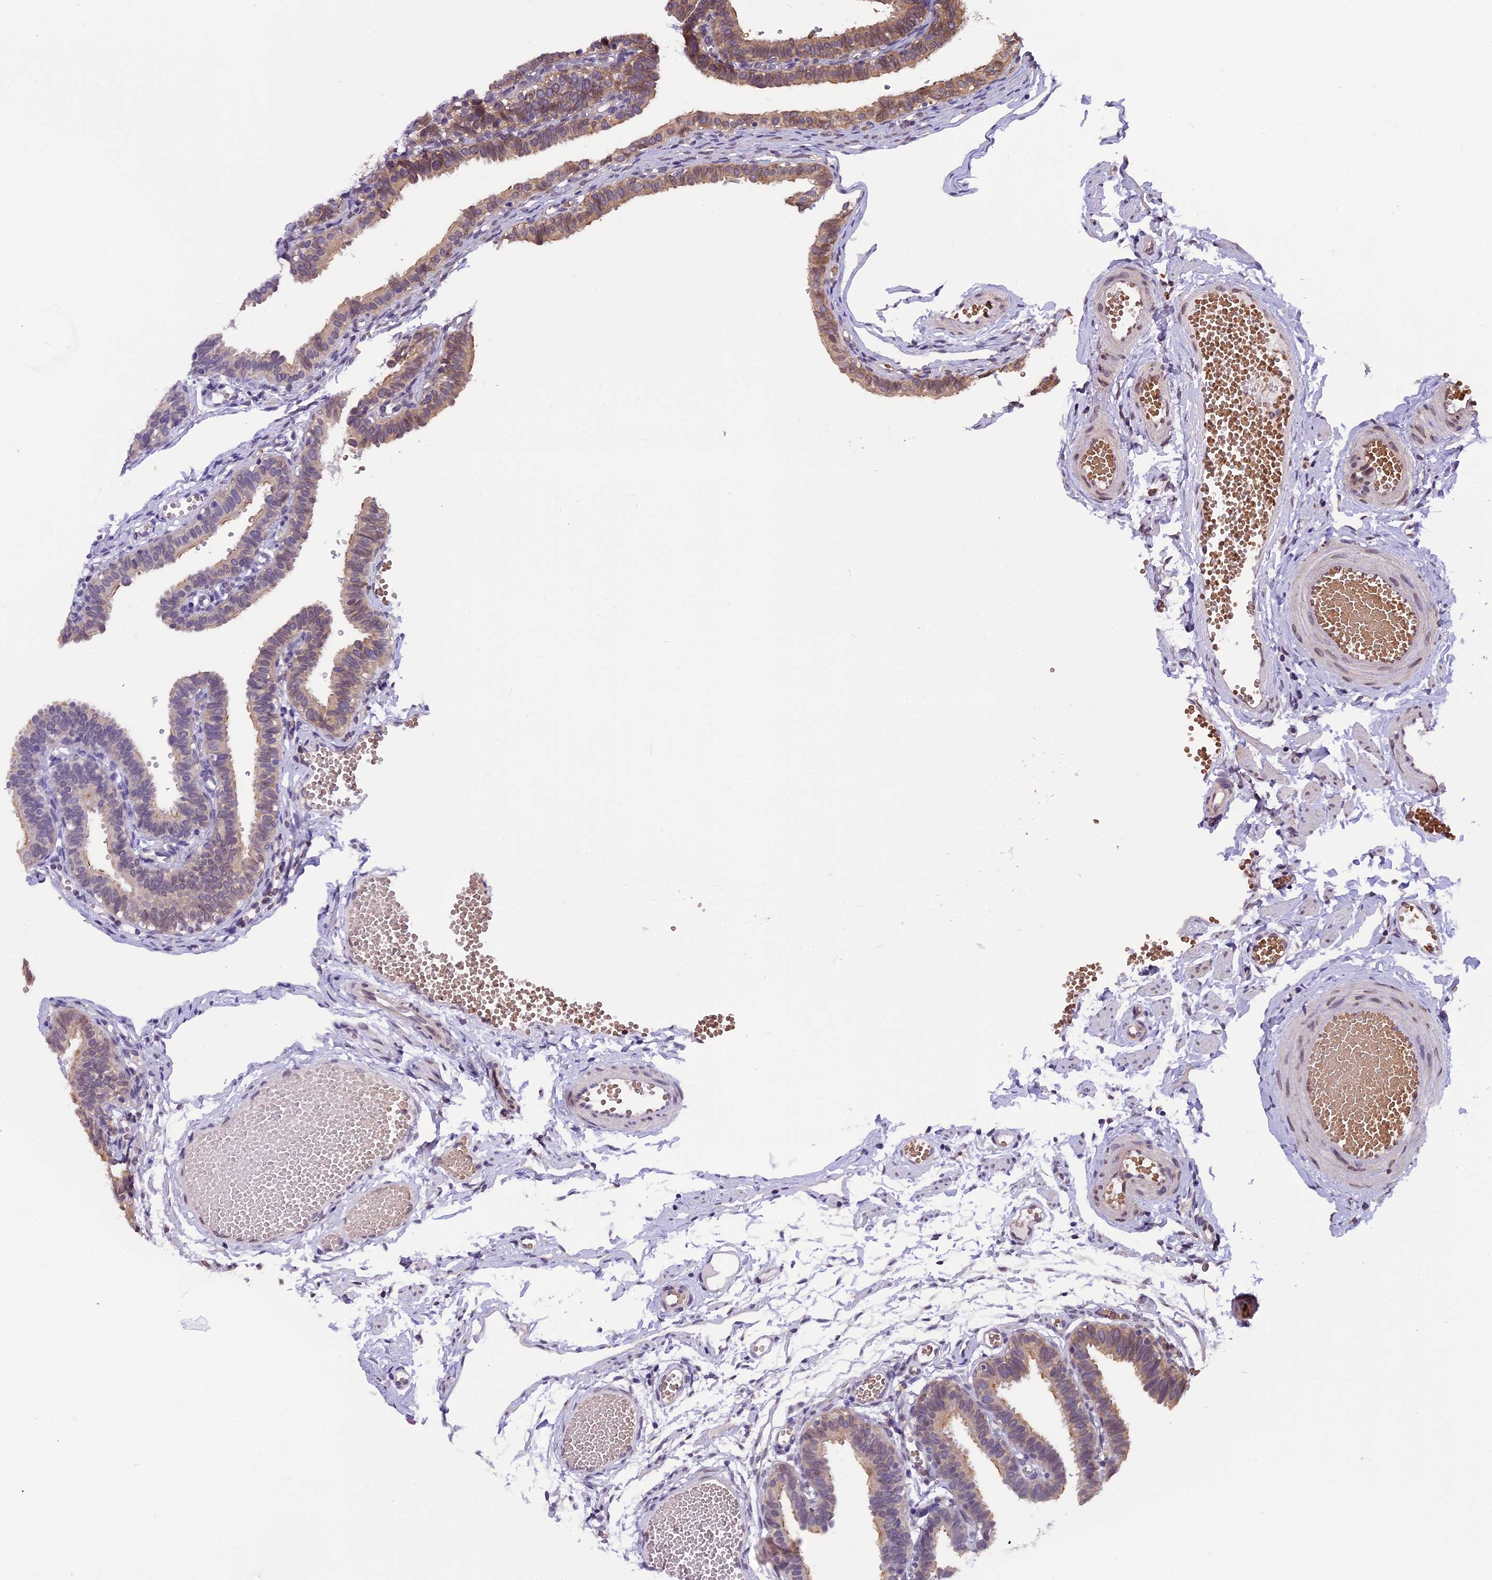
{"staining": {"intensity": "moderate", "quantity": "25%-75%", "location": "cytoplasmic/membranous"}, "tissue": "fallopian tube", "cell_type": "Glandular cells", "image_type": "normal", "snomed": [{"axis": "morphology", "description": "Normal tissue, NOS"}, {"axis": "topography", "description": "Fallopian tube"}, {"axis": "topography", "description": "Placenta"}], "caption": "A medium amount of moderate cytoplasmic/membranous positivity is appreciated in about 25%-75% of glandular cells in unremarkable fallopian tube.", "gene": "CHMP2A", "patient": {"sex": "female", "age": 34}}